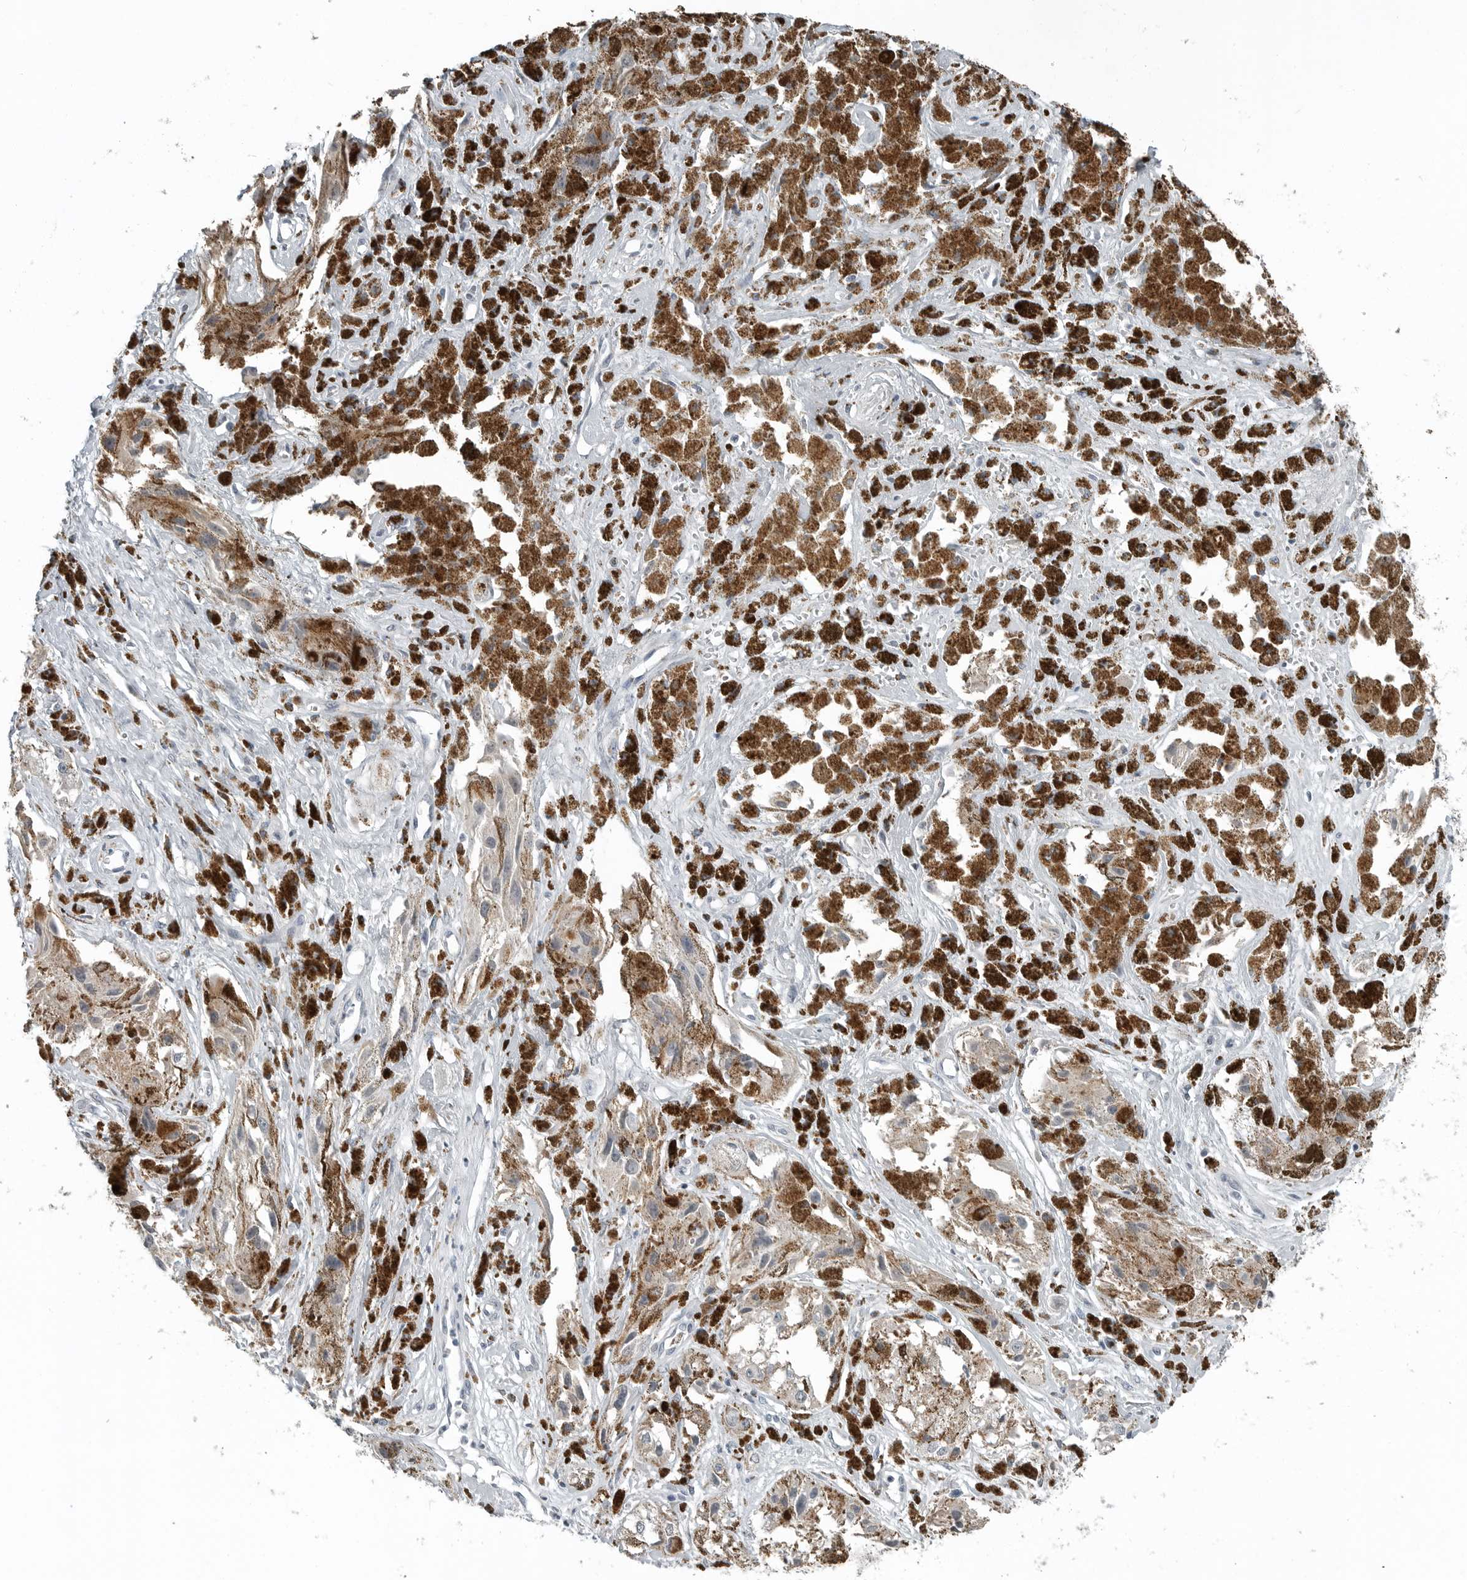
{"staining": {"intensity": "negative", "quantity": "none", "location": "none"}, "tissue": "melanoma", "cell_type": "Tumor cells", "image_type": "cancer", "snomed": [{"axis": "morphology", "description": "Malignant melanoma, NOS"}, {"axis": "topography", "description": "Skin"}], "caption": "An immunohistochemistry histopathology image of malignant melanoma is shown. There is no staining in tumor cells of malignant melanoma. (Stains: DAB immunohistochemistry (IHC) with hematoxylin counter stain, Microscopy: brightfield microscopy at high magnification).", "gene": "KYAT1", "patient": {"sex": "male", "age": 88}}